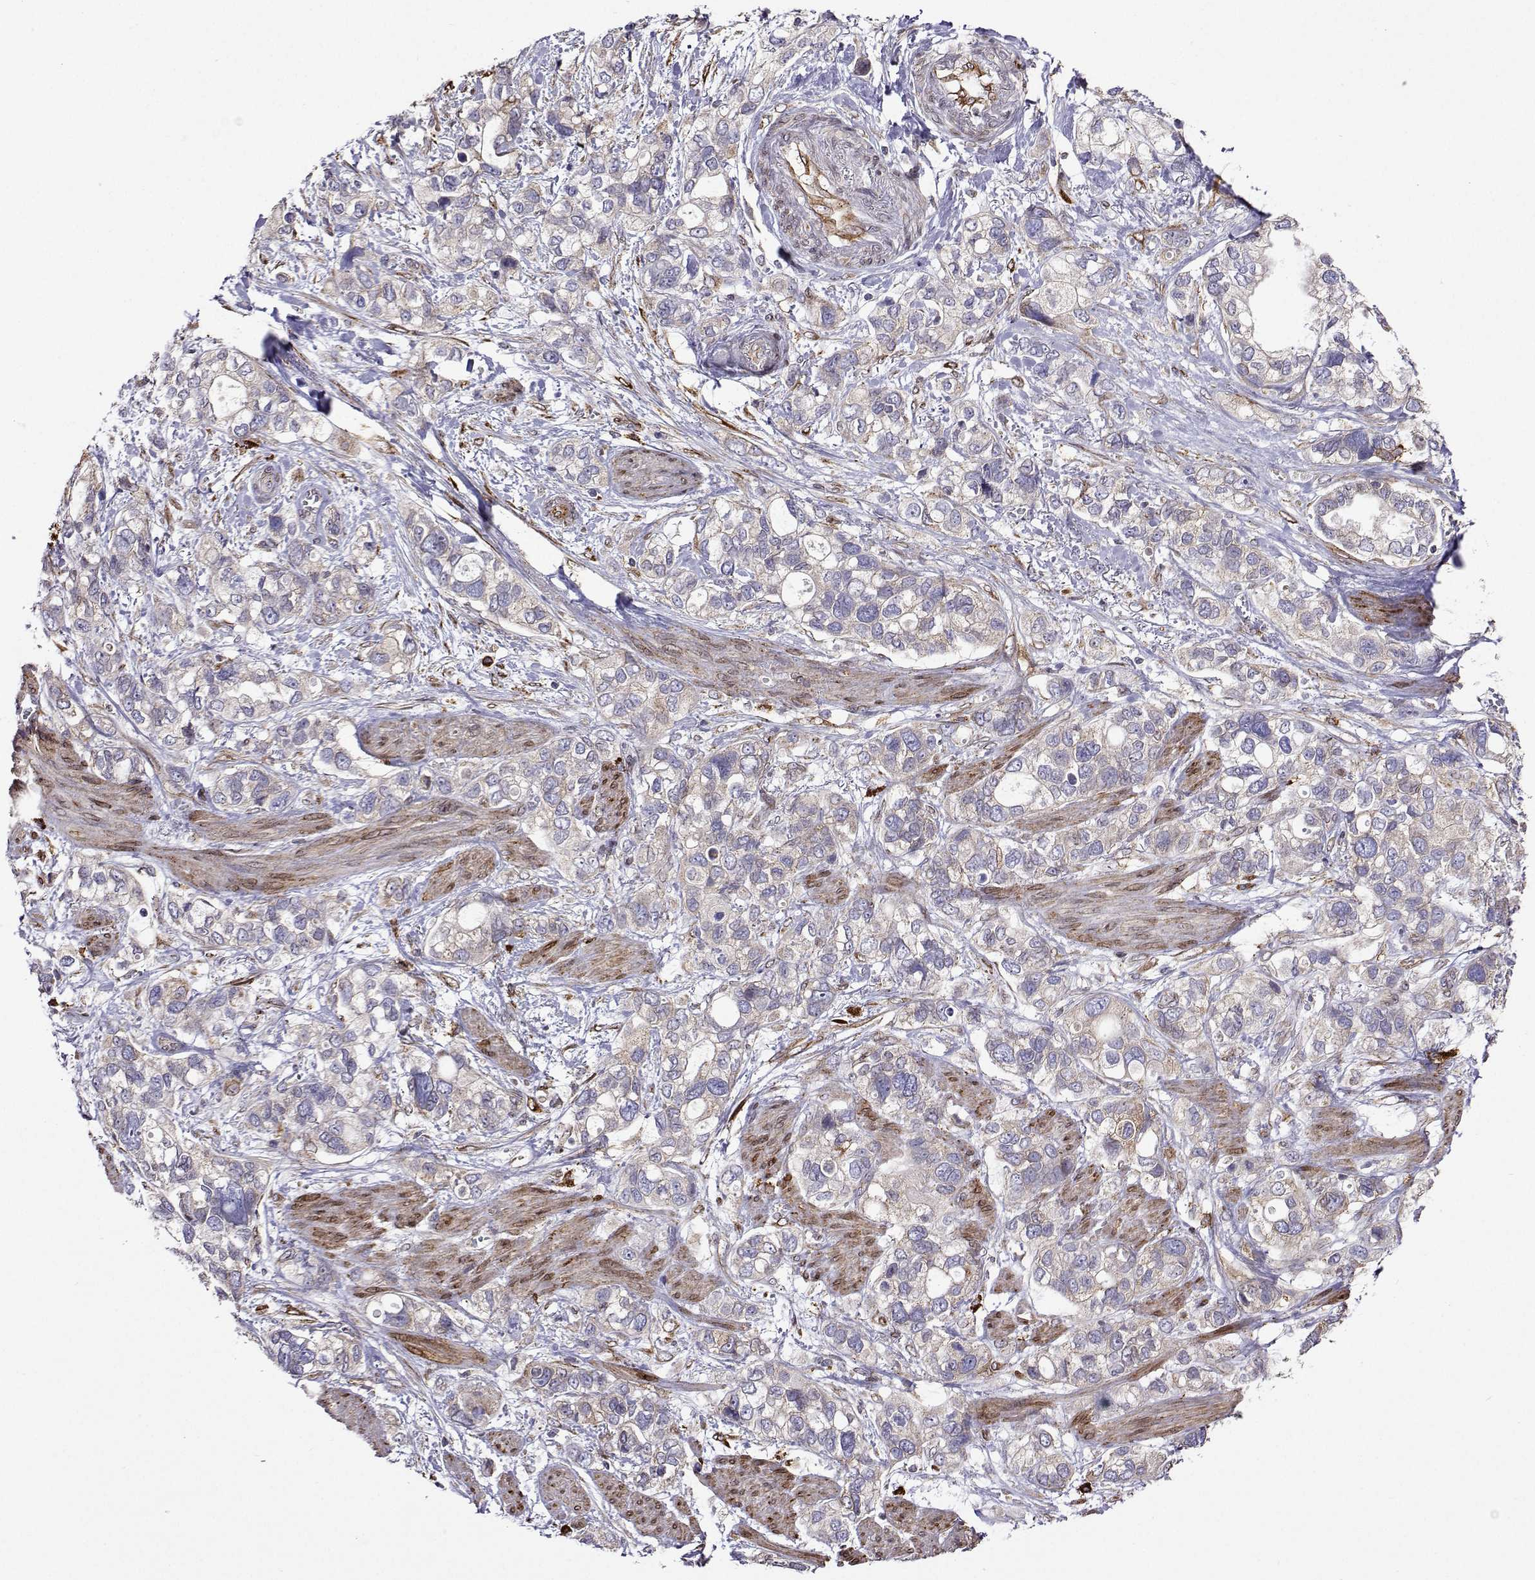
{"staining": {"intensity": "negative", "quantity": "none", "location": "none"}, "tissue": "stomach cancer", "cell_type": "Tumor cells", "image_type": "cancer", "snomed": [{"axis": "morphology", "description": "Adenocarcinoma, NOS"}, {"axis": "topography", "description": "Stomach, upper"}], "caption": "Tumor cells show no significant protein staining in adenocarcinoma (stomach).", "gene": "PGRMC2", "patient": {"sex": "female", "age": 81}}